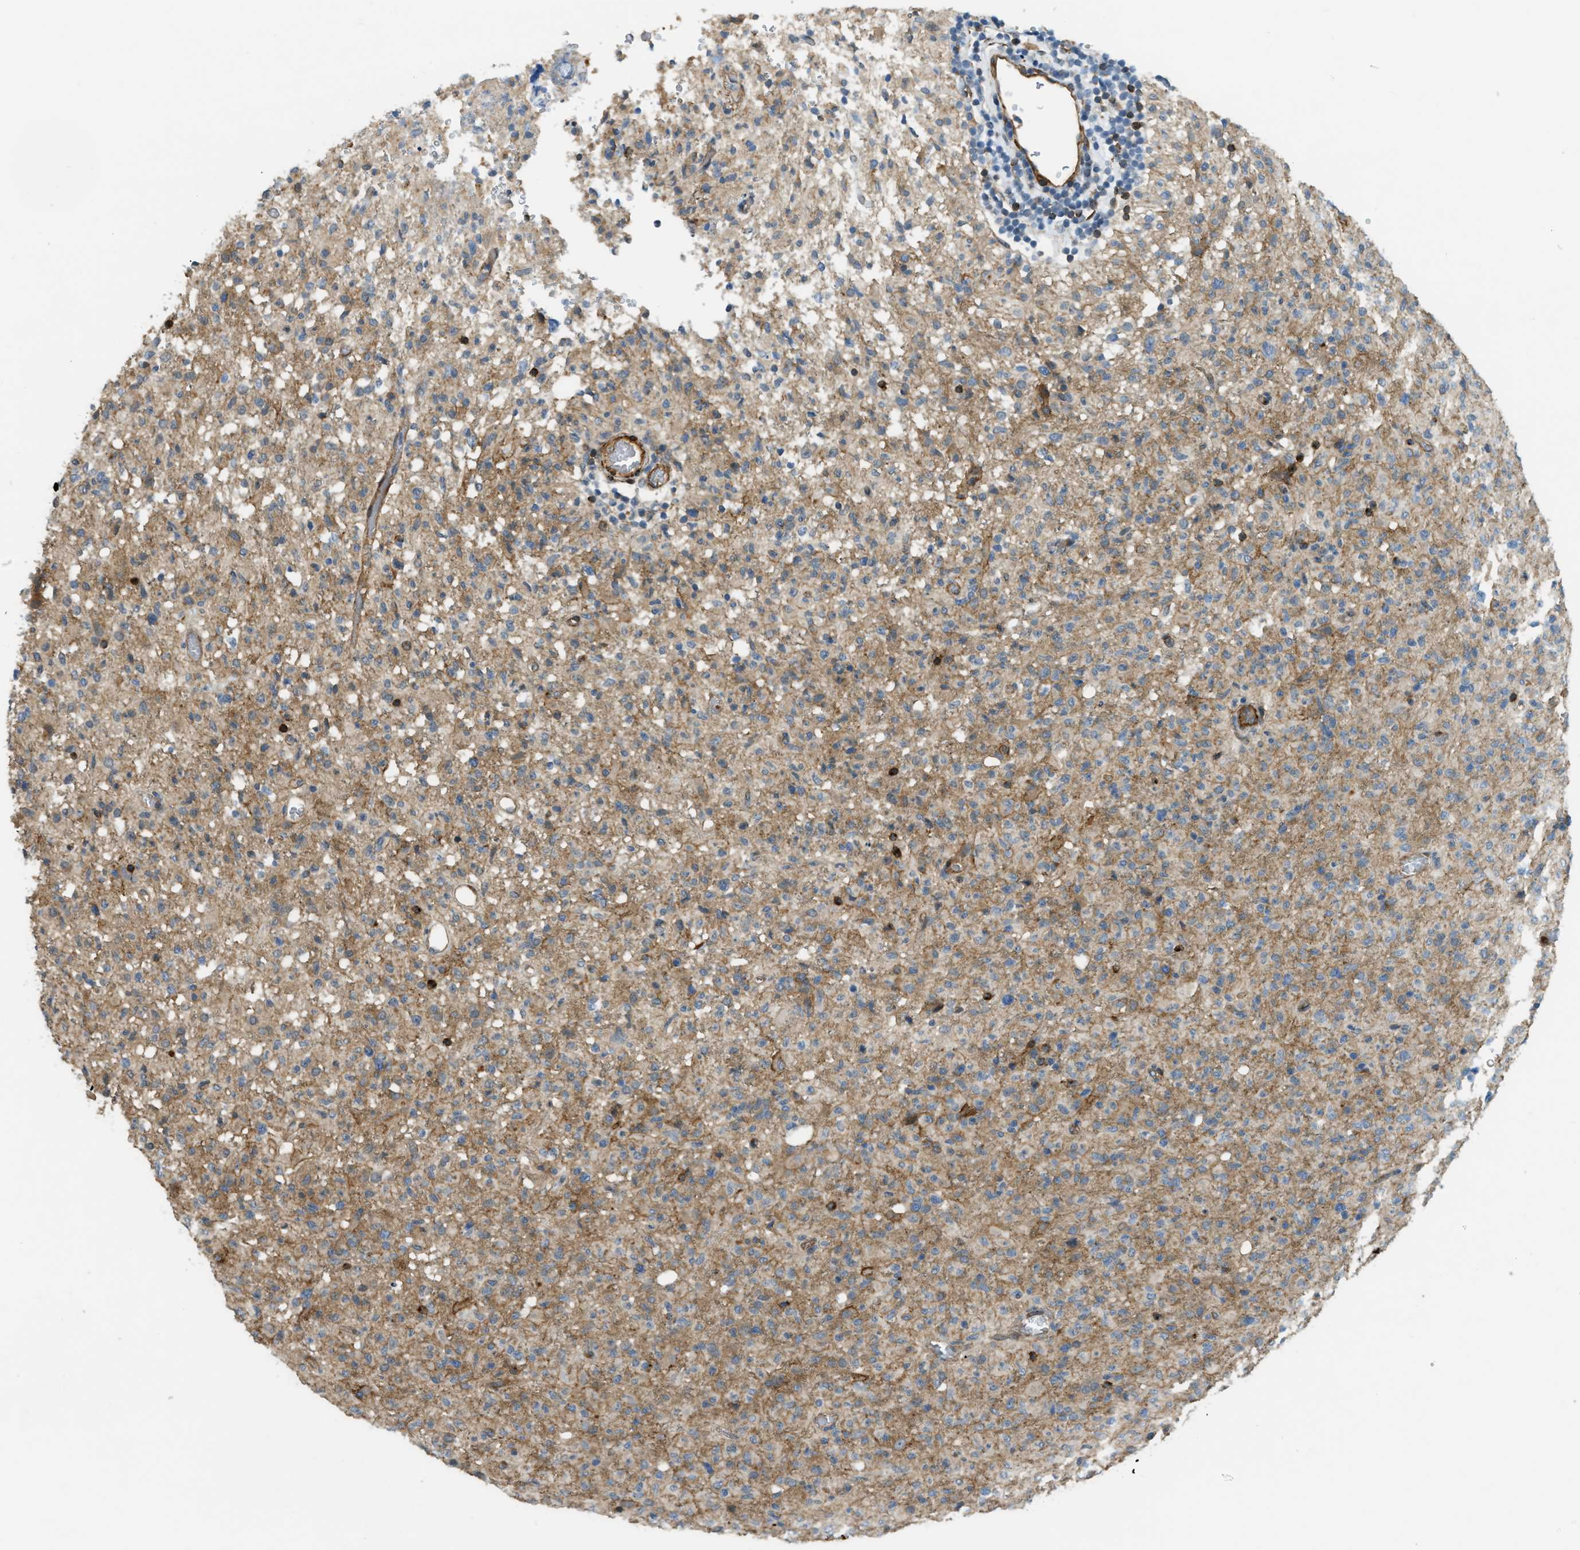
{"staining": {"intensity": "moderate", "quantity": ">75%", "location": "cytoplasmic/membranous"}, "tissue": "glioma", "cell_type": "Tumor cells", "image_type": "cancer", "snomed": [{"axis": "morphology", "description": "Glioma, malignant, High grade"}, {"axis": "topography", "description": "Brain"}], "caption": "DAB (3,3'-diaminobenzidine) immunohistochemical staining of human malignant glioma (high-grade) displays moderate cytoplasmic/membranous protein positivity in about >75% of tumor cells.", "gene": "KIAA1671", "patient": {"sex": "female", "age": 57}}